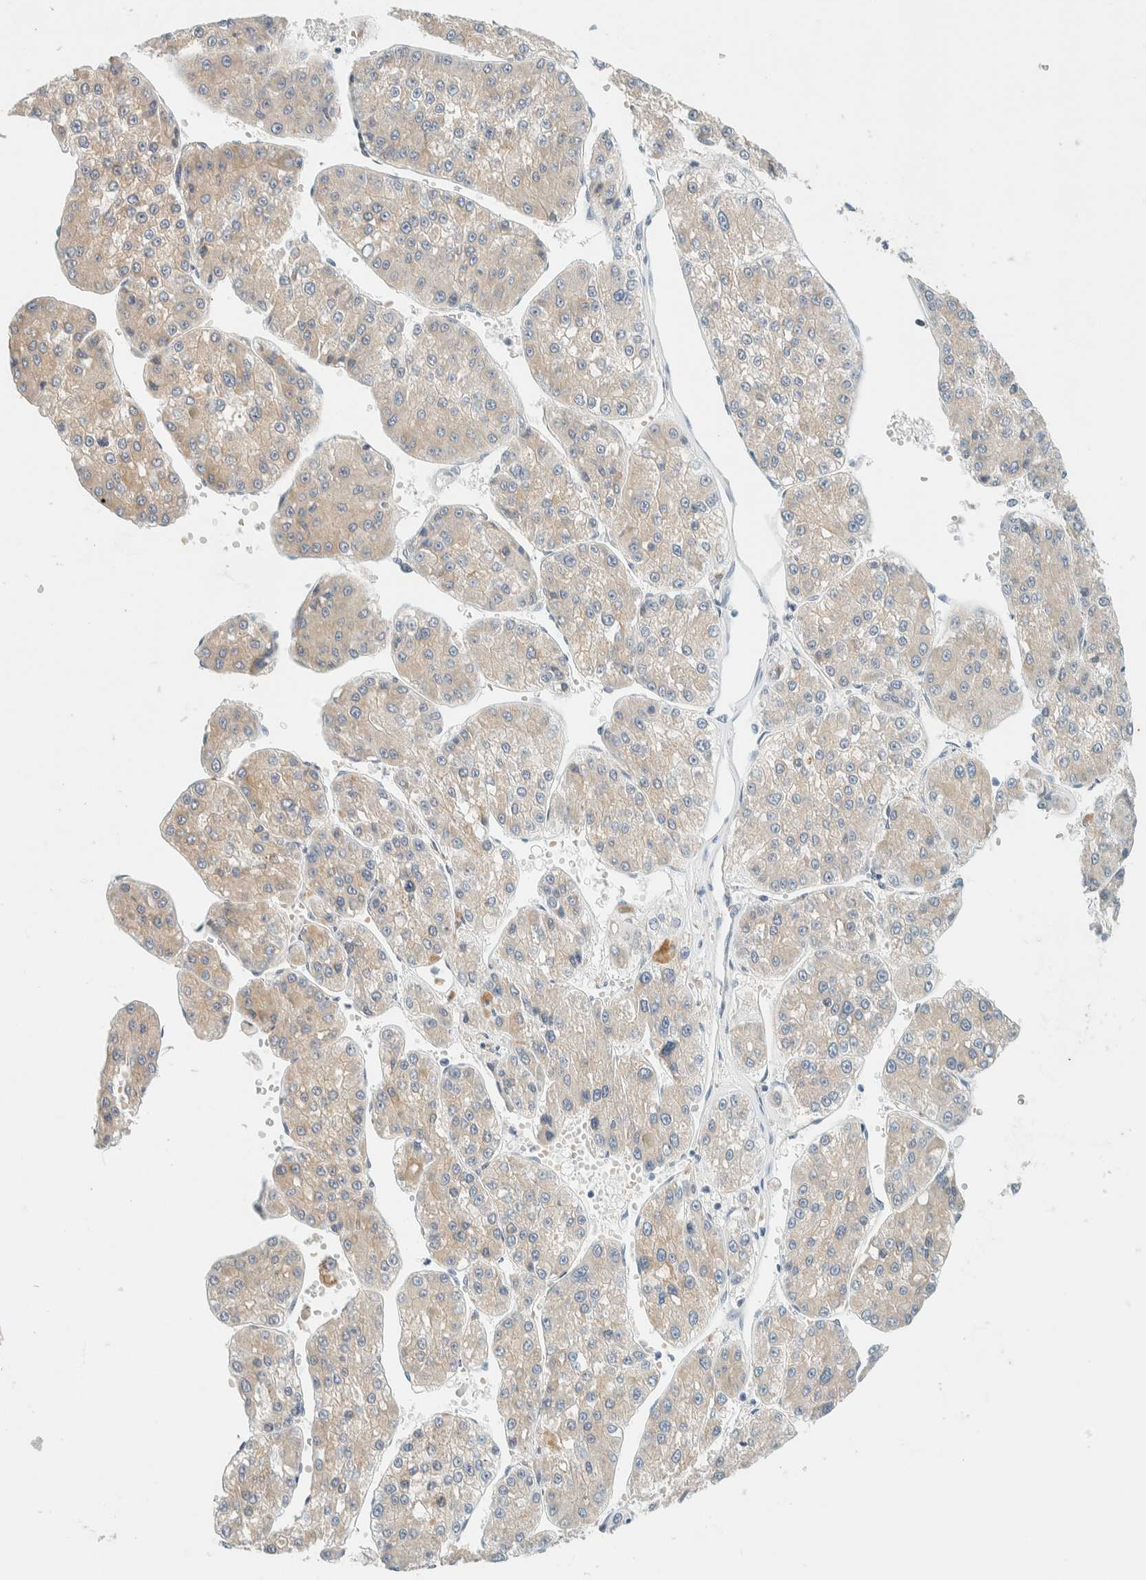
{"staining": {"intensity": "weak", "quantity": "<25%", "location": "cytoplasmic/membranous"}, "tissue": "liver cancer", "cell_type": "Tumor cells", "image_type": "cancer", "snomed": [{"axis": "morphology", "description": "Carcinoma, Hepatocellular, NOS"}, {"axis": "topography", "description": "Liver"}], "caption": "Immunohistochemical staining of human liver cancer (hepatocellular carcinoma) demonstrates no significant expression in tumor cells. Brightfield microscopy of IHC stained with DAB (3,3'-diaminobenzidine) (brown) and hematoxylin (blue), captured at high magnification.", "gene": "SUMF2", "patient": {"sex": "female", "age": 73}}